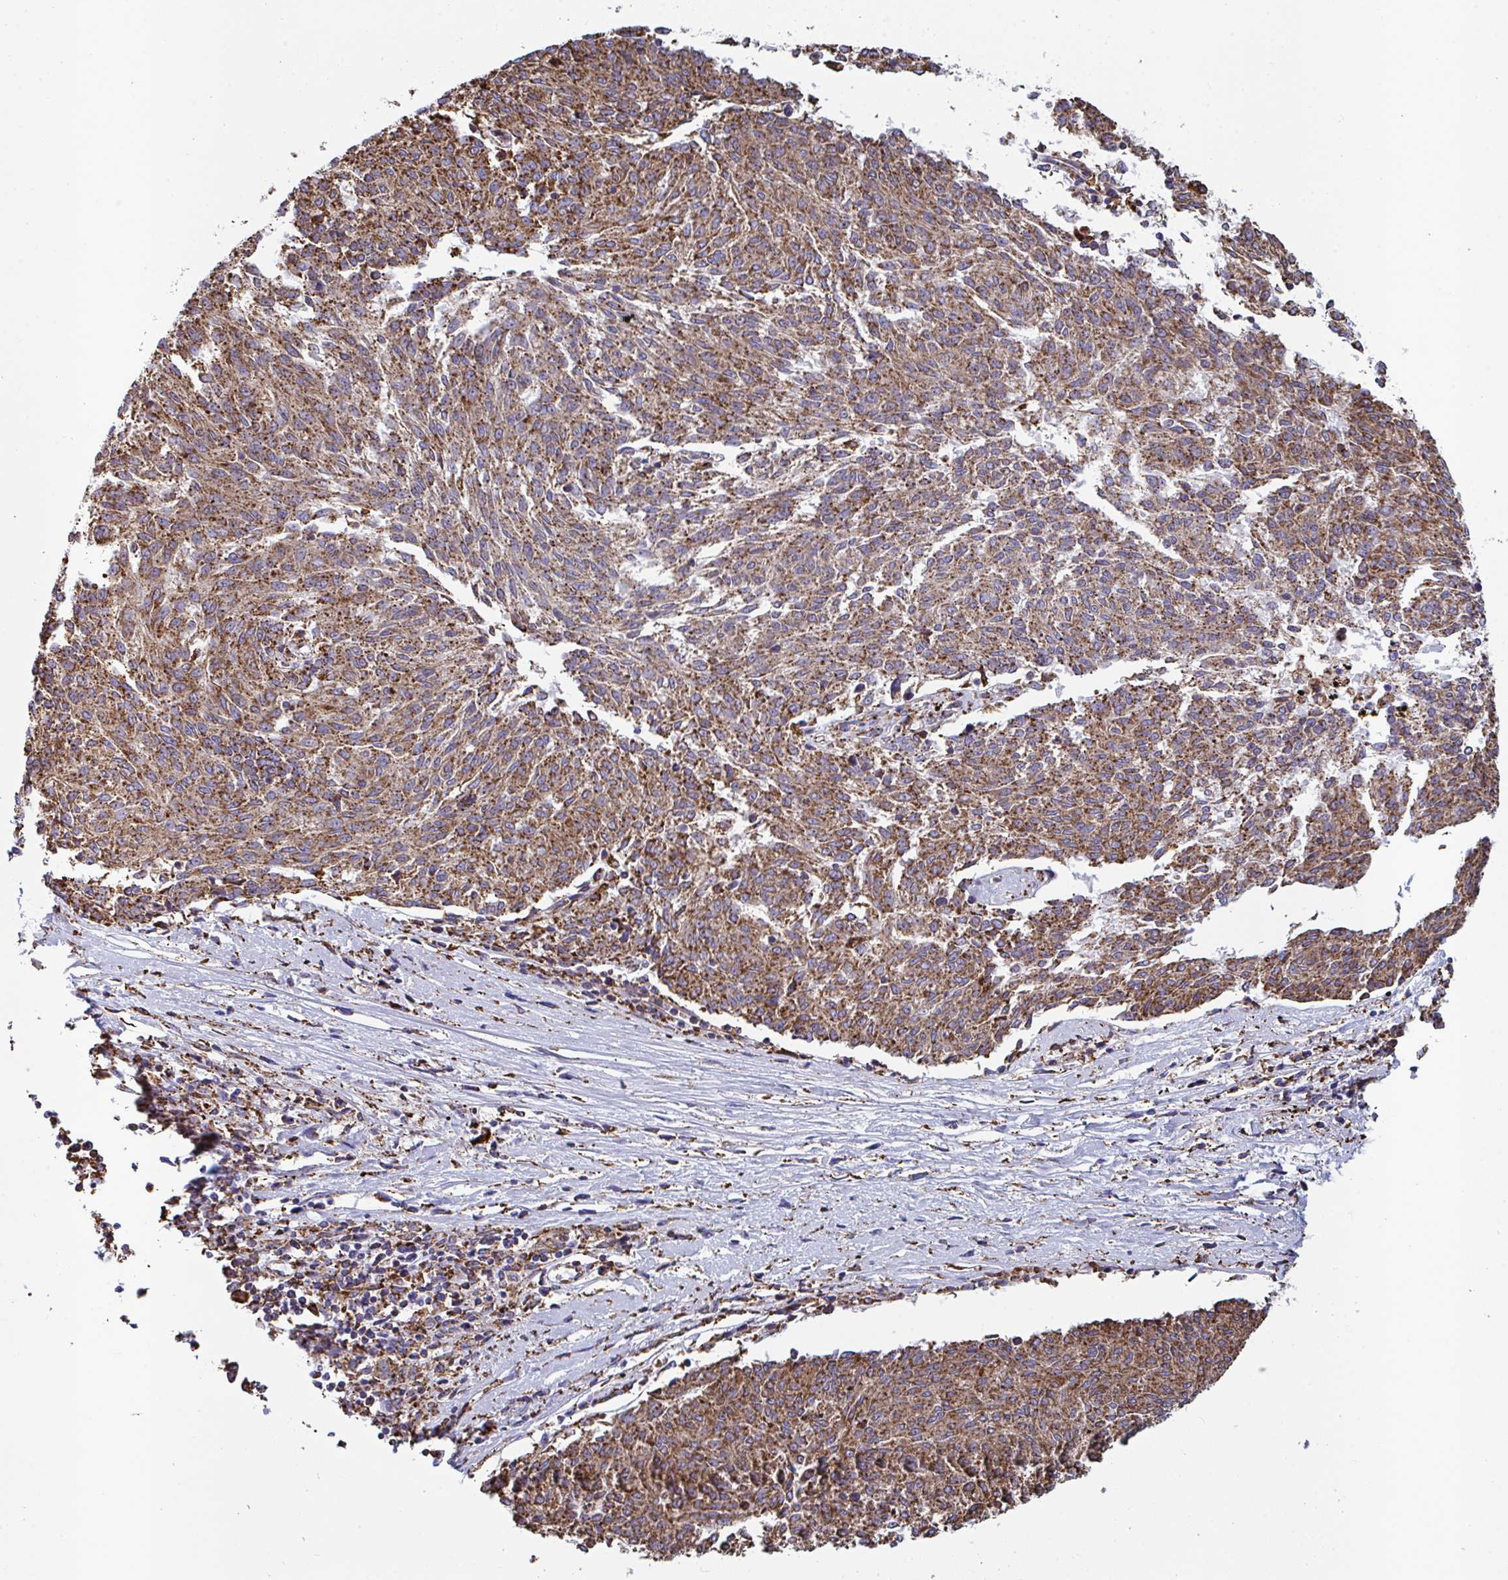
{"staining": {"intensity": "moderate", "quantity": "25%-75%", "location": "cytoplasmic/membranous"}, "tissue": "melanoma", "cell_type": "Tumor cells", "image_type": "cancer", "snomed": [{"axis": "morphology", "description": "Malignant melanoma, NOS"}, {"axis": "topography", "description": "Skin"}], "caption": "Immunohistochemical staining of human malignant melanoma exhibits medium levels of moderate cytoplasmic/membranous staining in about 25%-75% of tumor cells. The protein of interest is shown in brown color, while the nuclei are stained blue.", "gene": "PEAK3", "patient": {"sex": "female", "age": 72}}